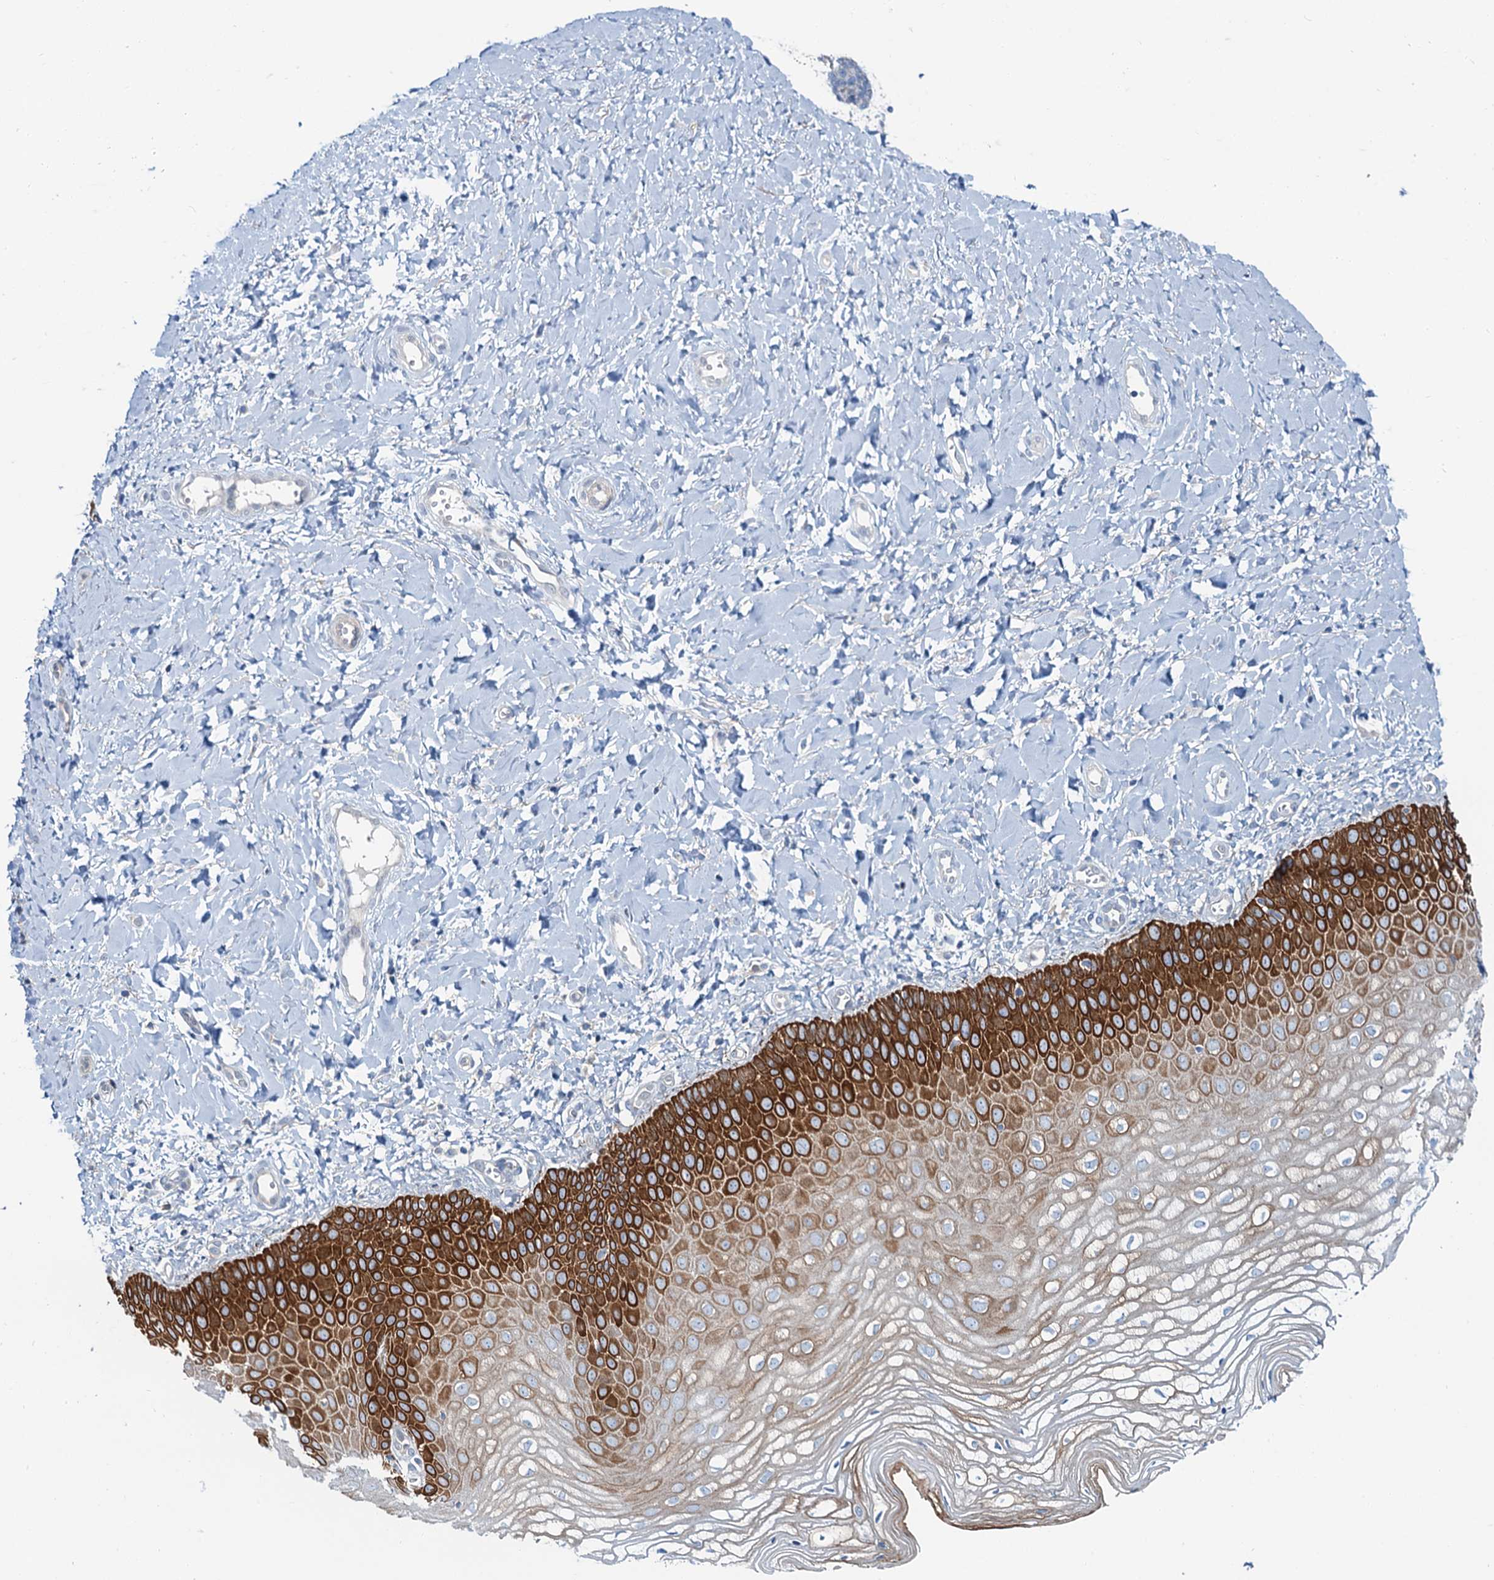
{"staining": {"intensity": "strong", "quantity": ">75%", "location": "cytoplasmic/membranous"}, "tissue": "vagina", "cell_type": "Squamous epithelial cells", "image_type": "normal", "snomed": [{"axis": "morphology", "description": "Normal tissue, NOS"}, {"axis": "topography", "description": "Vagina"}, {"axis": "topography", "description": "Cervix"}], "caption": "Immunohistochemistry (IHC) histopathology image of benign vagina: human vagina stained using immunohistochemistry (IHC) exhibits high levels of strong protein expression localized specifically in the cytoplasmic/membranous of squamous epithelial cells, appearing as a cytoplasmic/membranous brown color.", "gene": "ASTE1", "patient": {"sex": "female", "age": 40}}